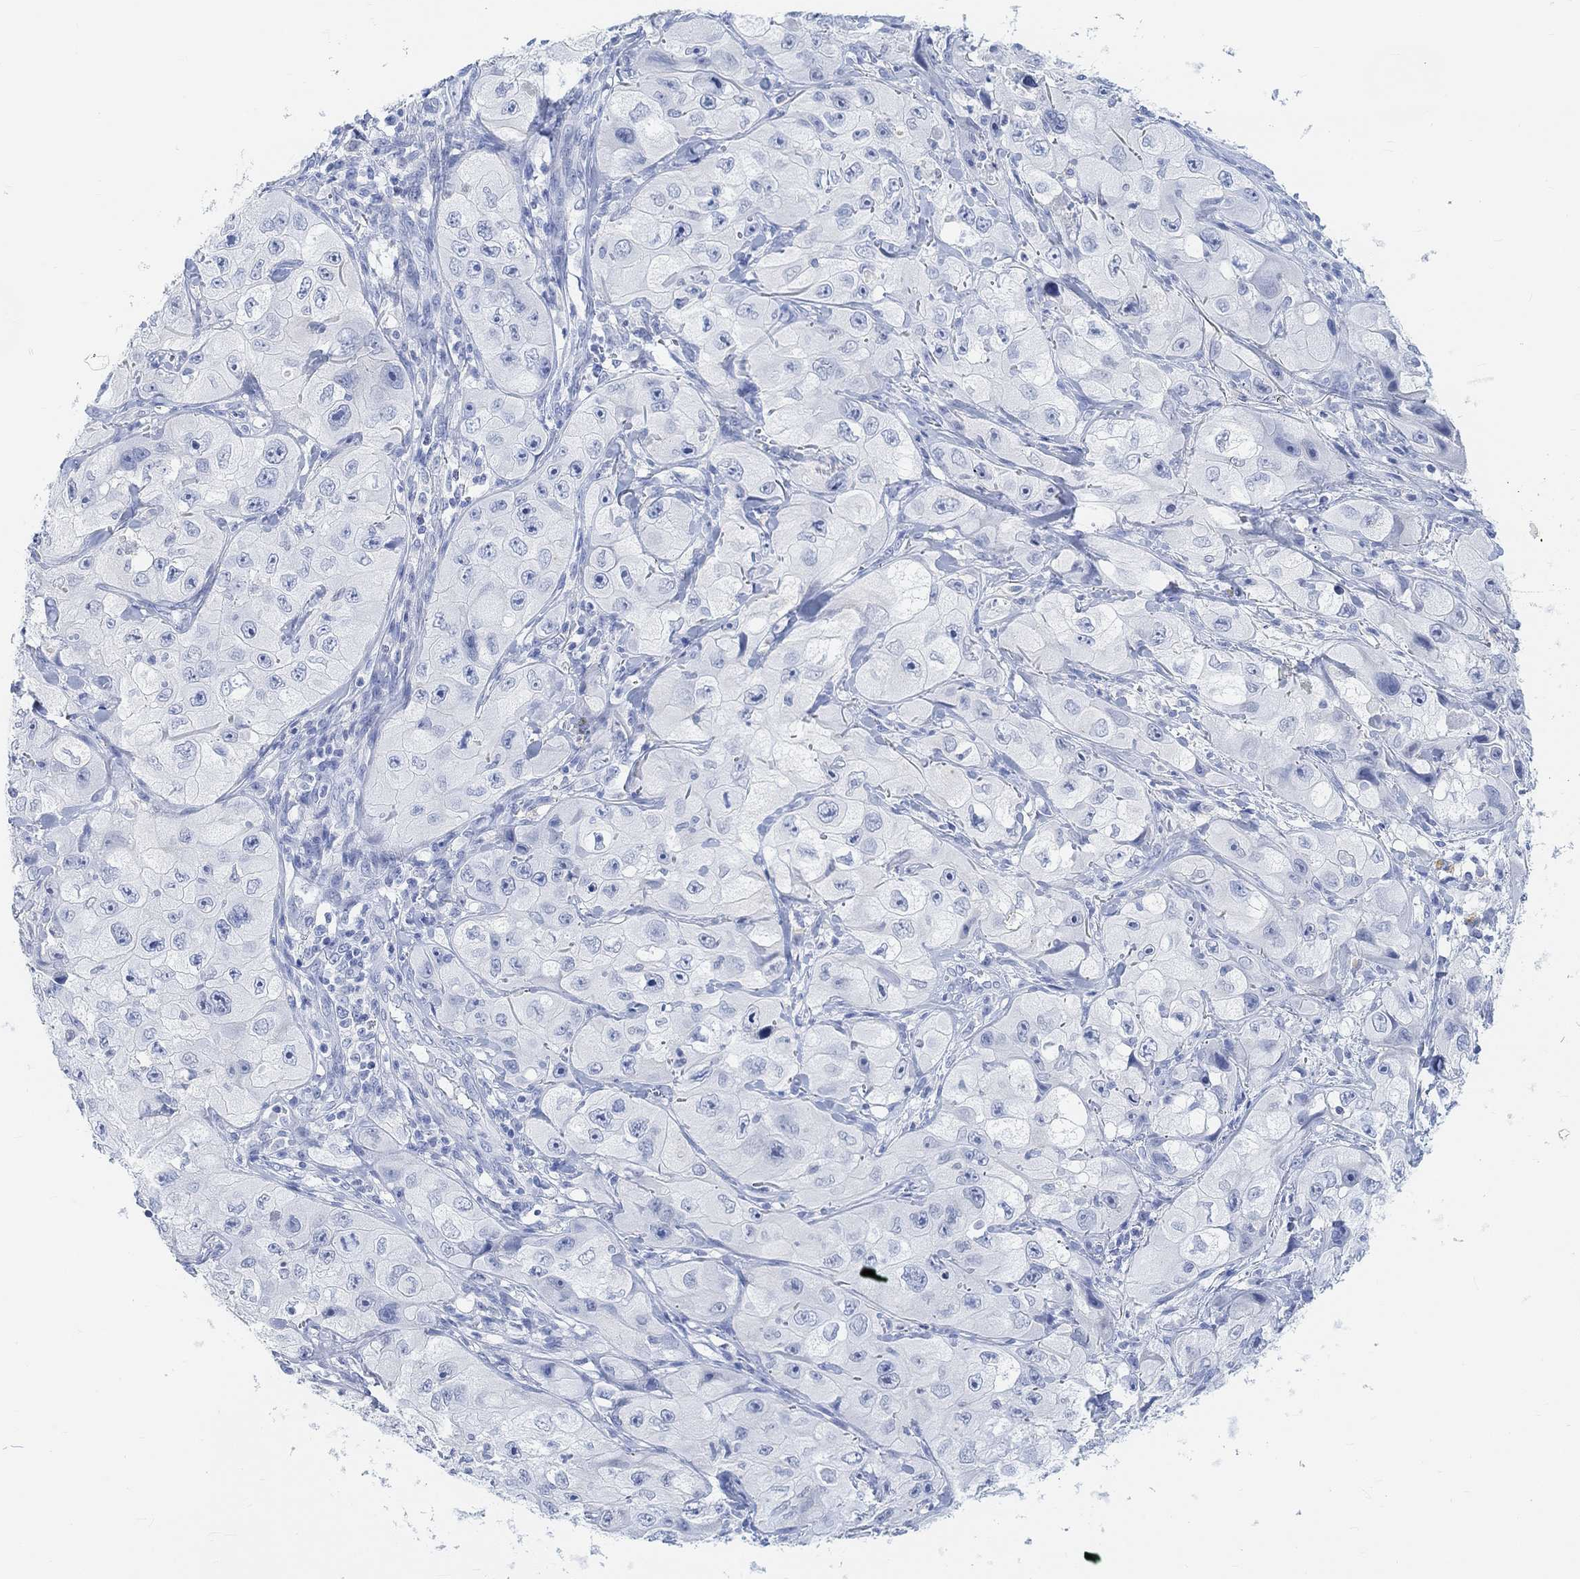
{"staining": {"intensity": "negative", "quantity": "none", "location": "none"}, "tissue": "skin cancer", "cell_type": "Tumor cells", "image_type": "cancer", "snomed": [{"axis": "morphology", "description": "Squamous cell carcinoma, NOS"}, {"axis": "topography", "description": "Skin"}, {"axis": "topography", "description": "Subcutis"}], "caption": "An image of squamous cell carcinoma (skin) stained for a protein shows no brown staining in tumor cells.", "gene": "ENO4", "patient": {"sex": "male", "age": 73}}